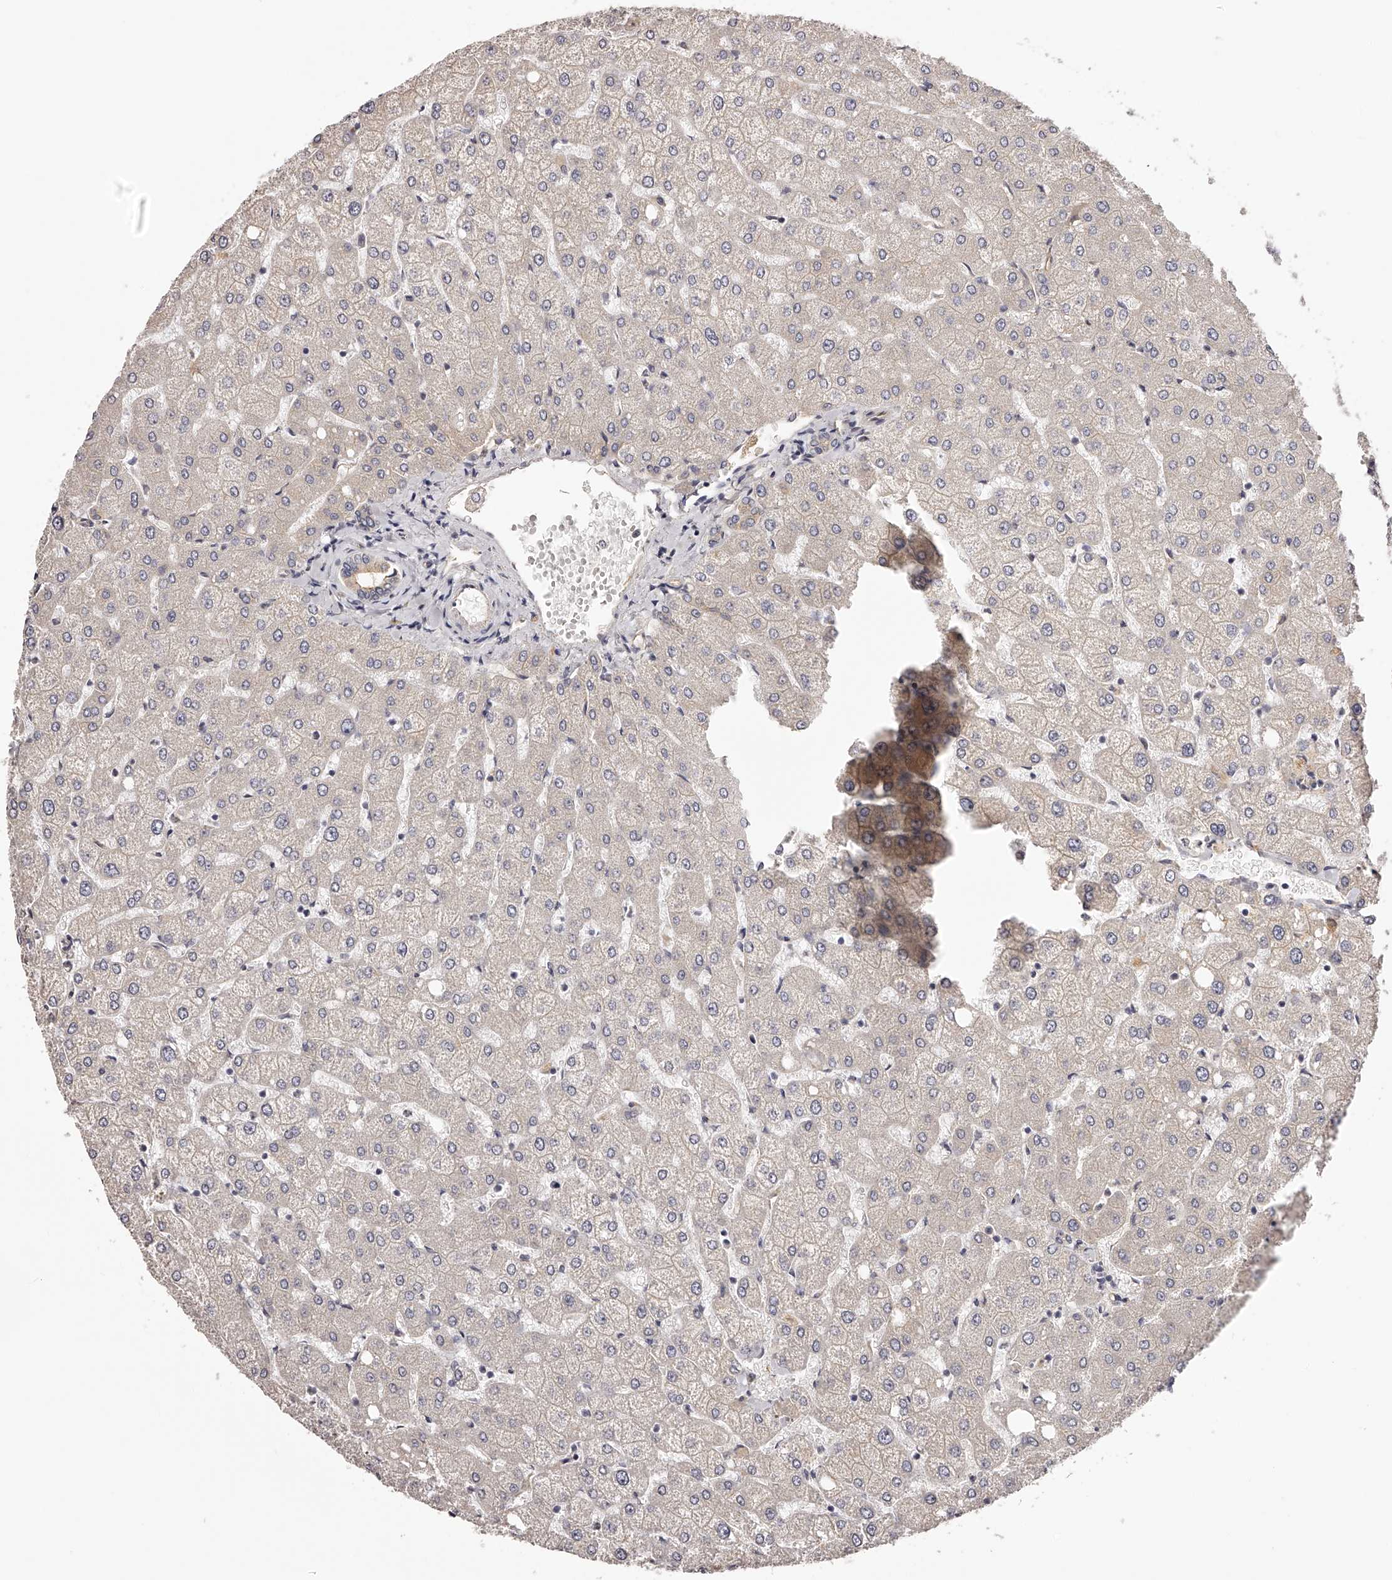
{"staining": {"intensity": "negative", "quantity": "none", "location": "none"}, "tissue": "liver", "cell_type": "Cholangiocytes", "image_type": "normal", "snomed": [{"axis": "morphology", "description": "Normal tissue, NOS"}, {"axis": "topography", "description": "Liver"}], "caption": "Liver stained for a protein using immunohistochemistry reveals no expression cholangiocytes.", "gene": "LTV1", "patient": {"sex": "female", "age": 54}}